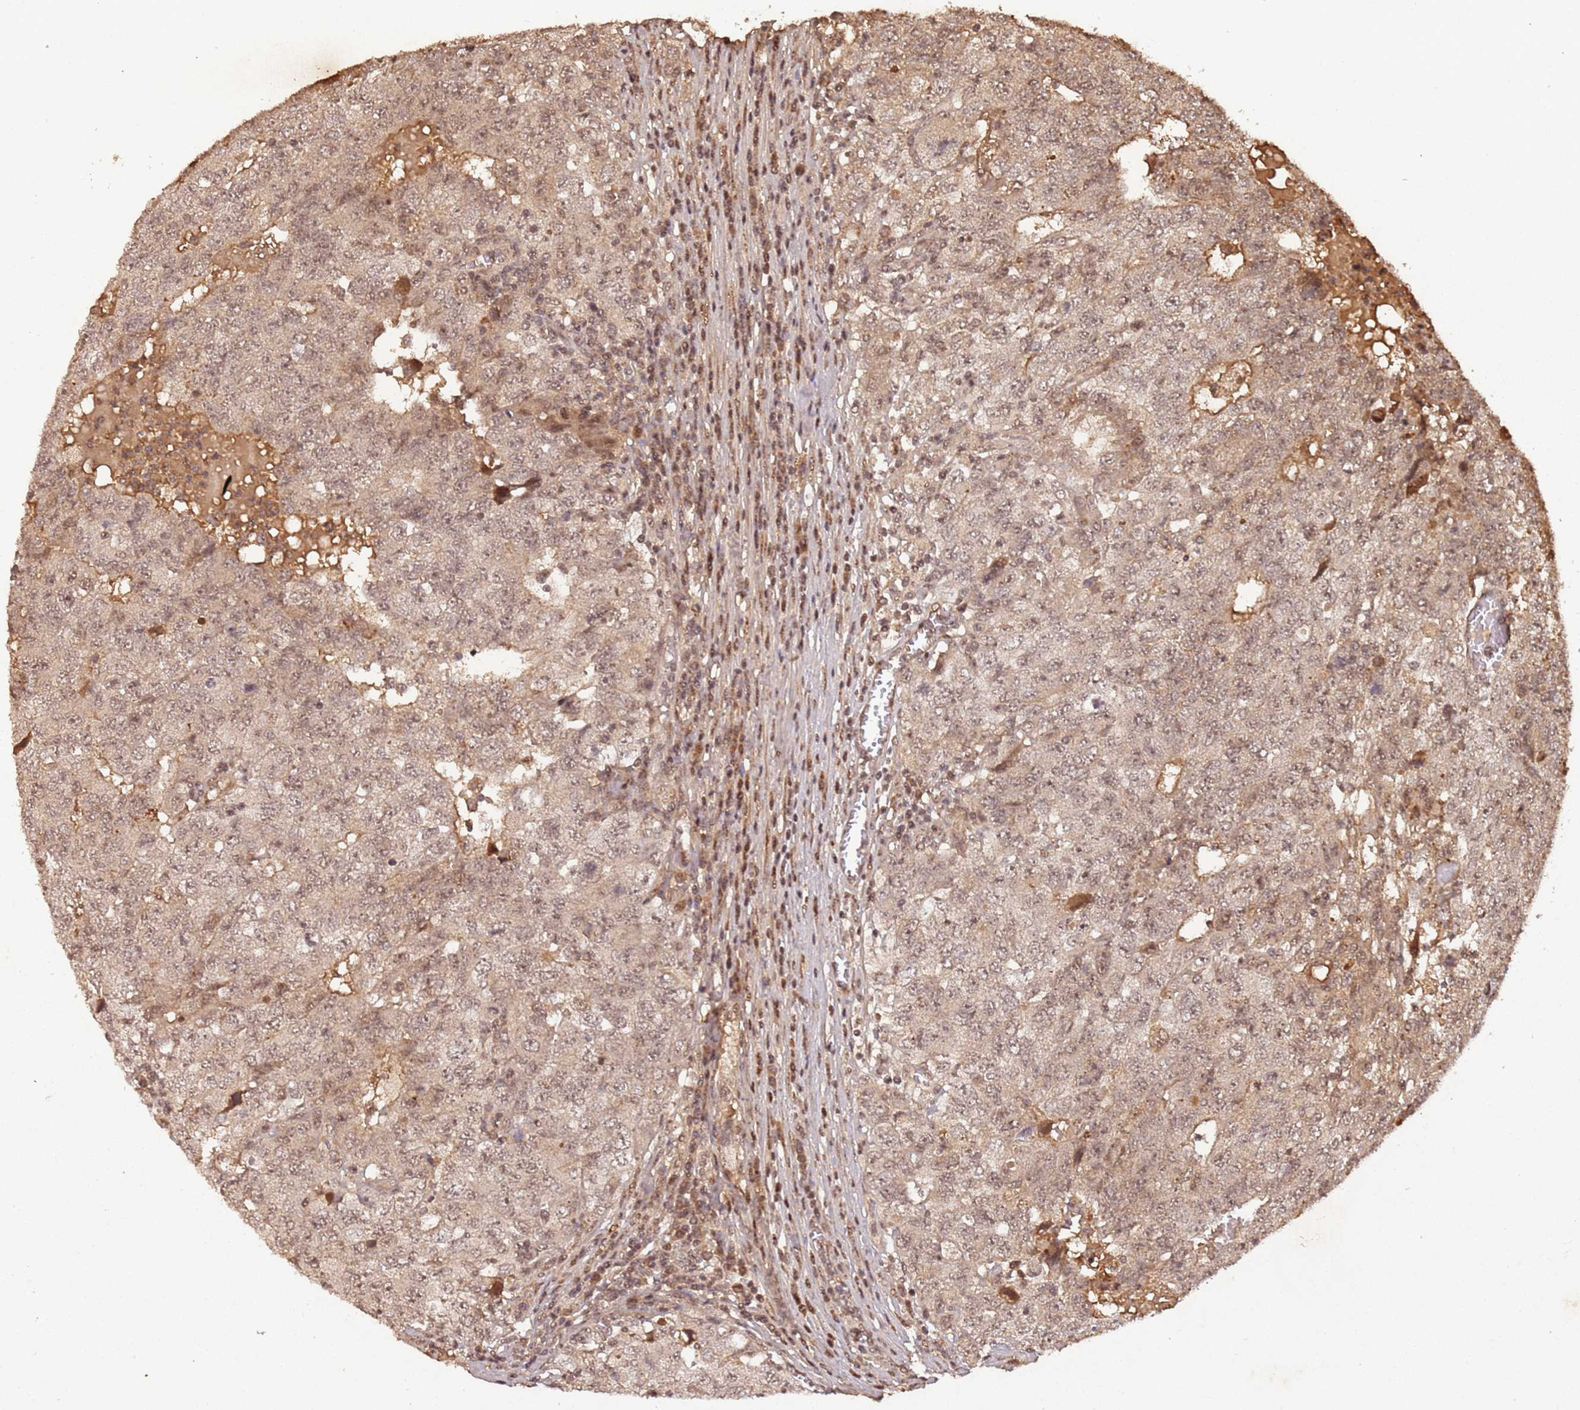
{"staining": {"intensity": "weak", "quantity": ">75%", "location": "nuclear"}, "tissue": "testis cancer", "cell_type": "Tumor cells", "image_type": "cancer", "snomed": [{"axis": "morphology", "description": "Carcinoma, Embryonal, NOS"}, {"axis": "topography", "description": "Testis"}], "caption": "Immunohistochemistry (IHC) of human embryonal carcinoma (testis) displays low levels of weak nuclear expression in approximately >75% of tumor cells. The staining was performed using DAB (3,3'-diaminobenzidine) to visualize the protein expression in brown, while the nuclei were stained in blue with hematoxylin (Magnification: 20x).", "gene": "COL1A2", "patient": {"sex": "male", "age": 34}}